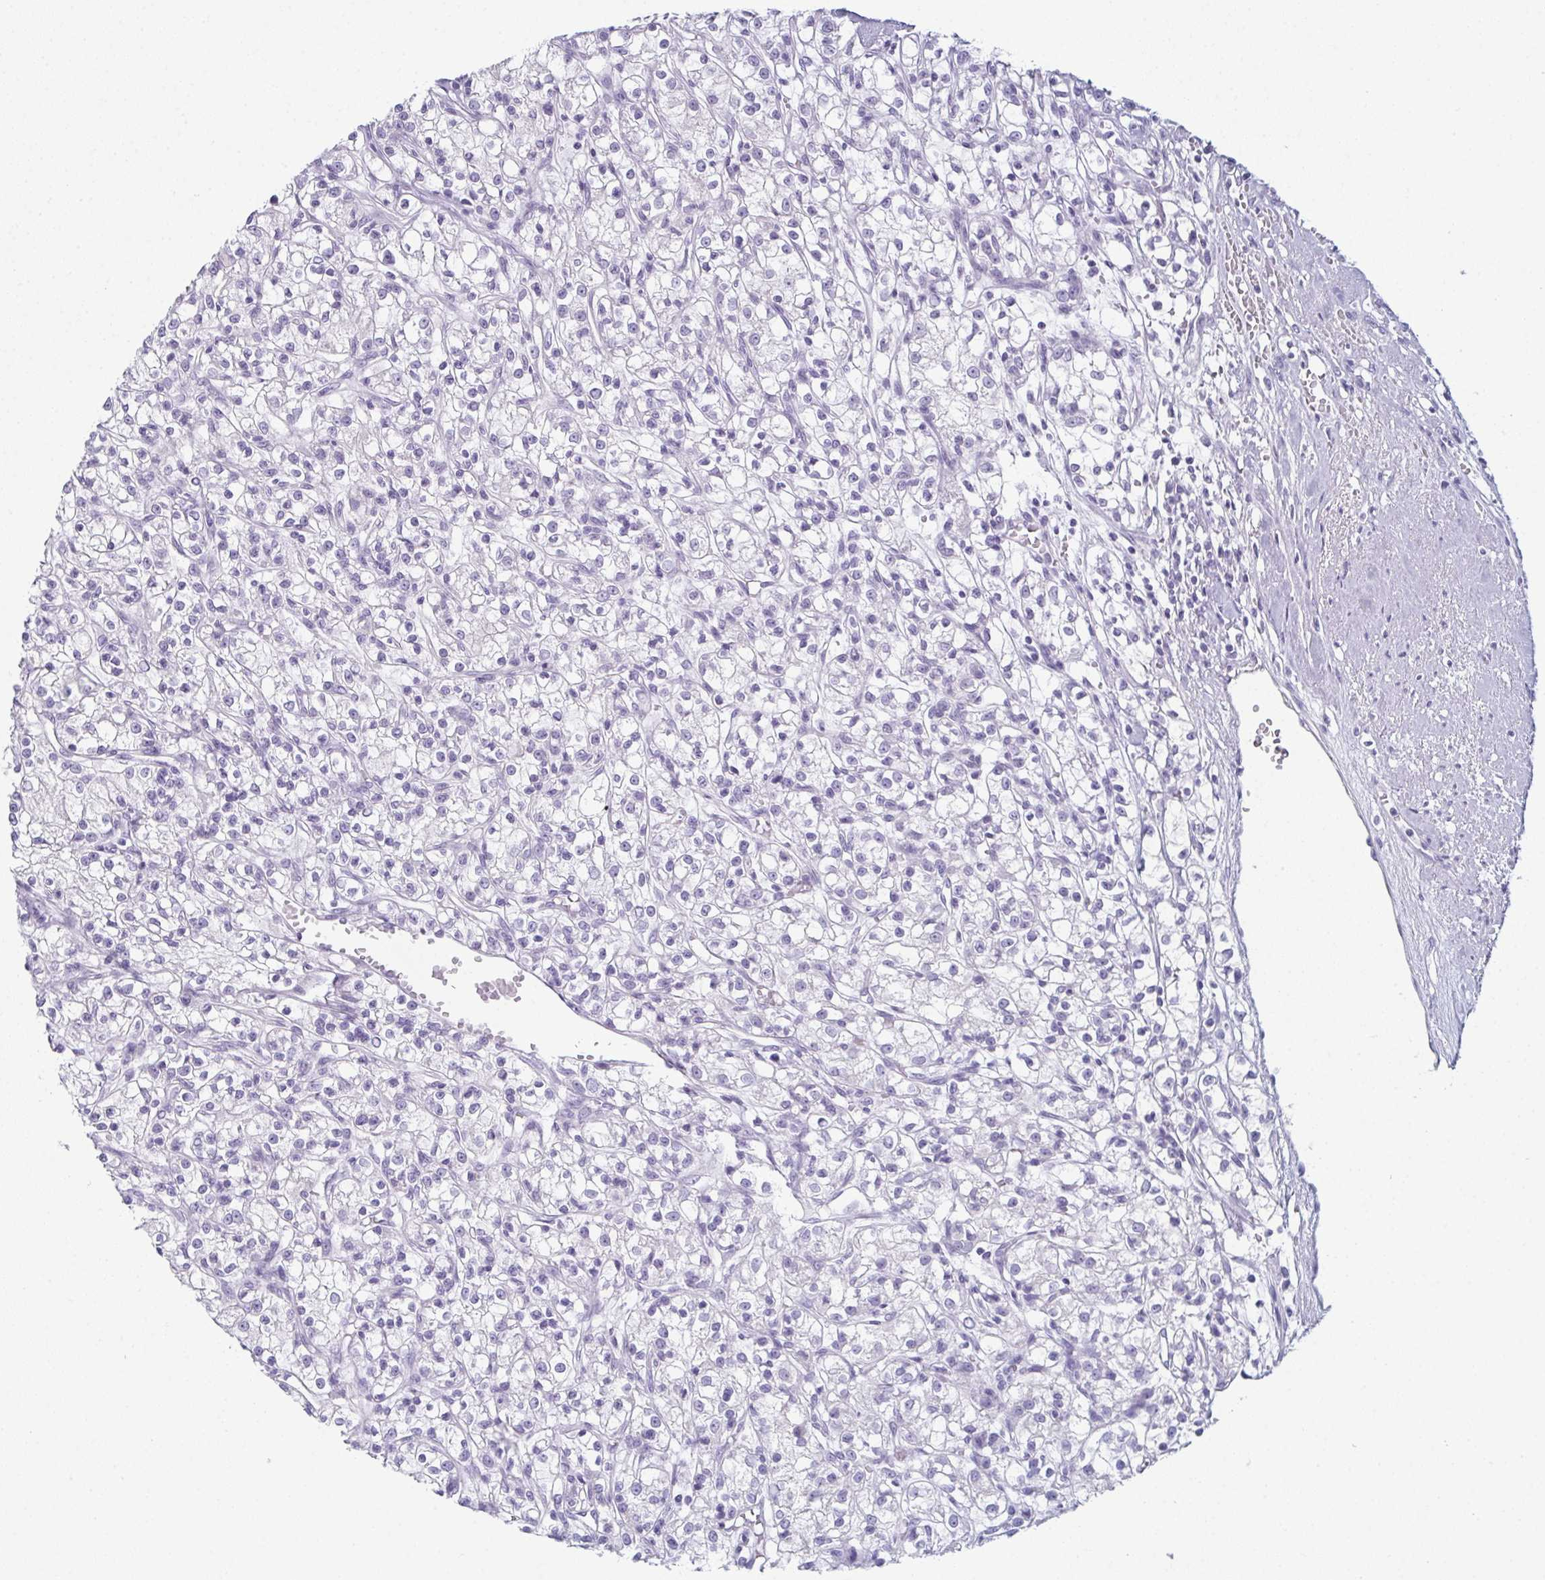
{"staining": {"intensity": "negative", "quantity": "none", "location": "none"}, "tissue": "renal cancer", "cell_type": "Tumor cells", "image_type": "cancer", "snomed": [{"axis": "morphology", "description": "Adenocarcinoma, NOS"}, {"axis": "topography", "description": "Kidney"}], "caption": "DAB (3,3'-diaminobenzidine) immunohistochemical staining of human renal cancer exhibits no significant positivity in tumor cells.", "gene": "ENKUR", "patient": {"sex": "female", "age": 59}}